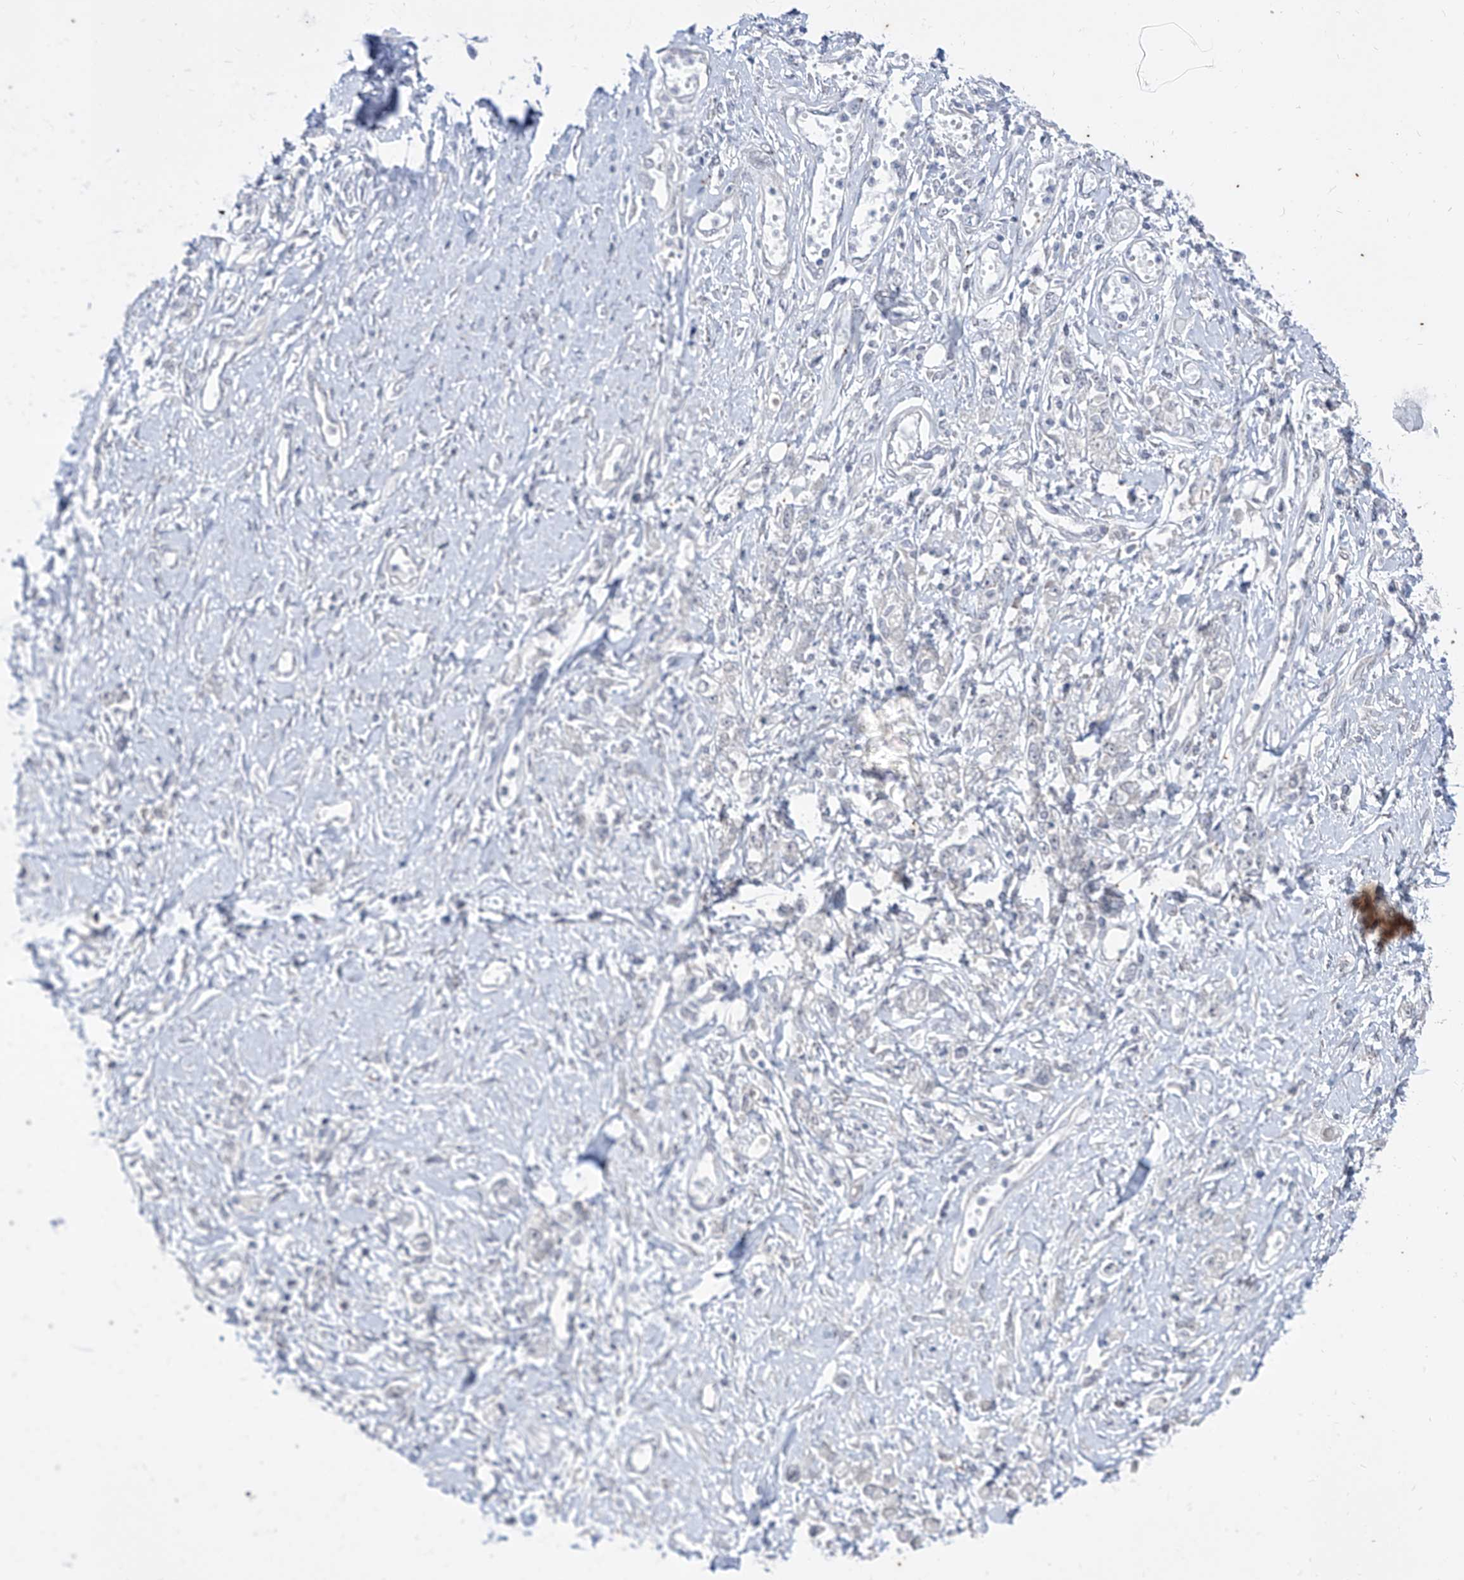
{"staining": {"intensity": "negative", "quantity": "none", "location": "none"}, "tissue": "stomach cancer", "cell_type": "Tumor cells", "image_type": "cancer", "snomed": [{"axis": "morphology", "description": "Adenocarcinoma, NOS"}, {"axis": "topography", "description": "Stomach"}], "caption": "The micrograph demonstrates no significant expression in tumor cells of stomach cancer.", "gene": "PHF20L1", "patient": {"sex": "female", "age": 76}}